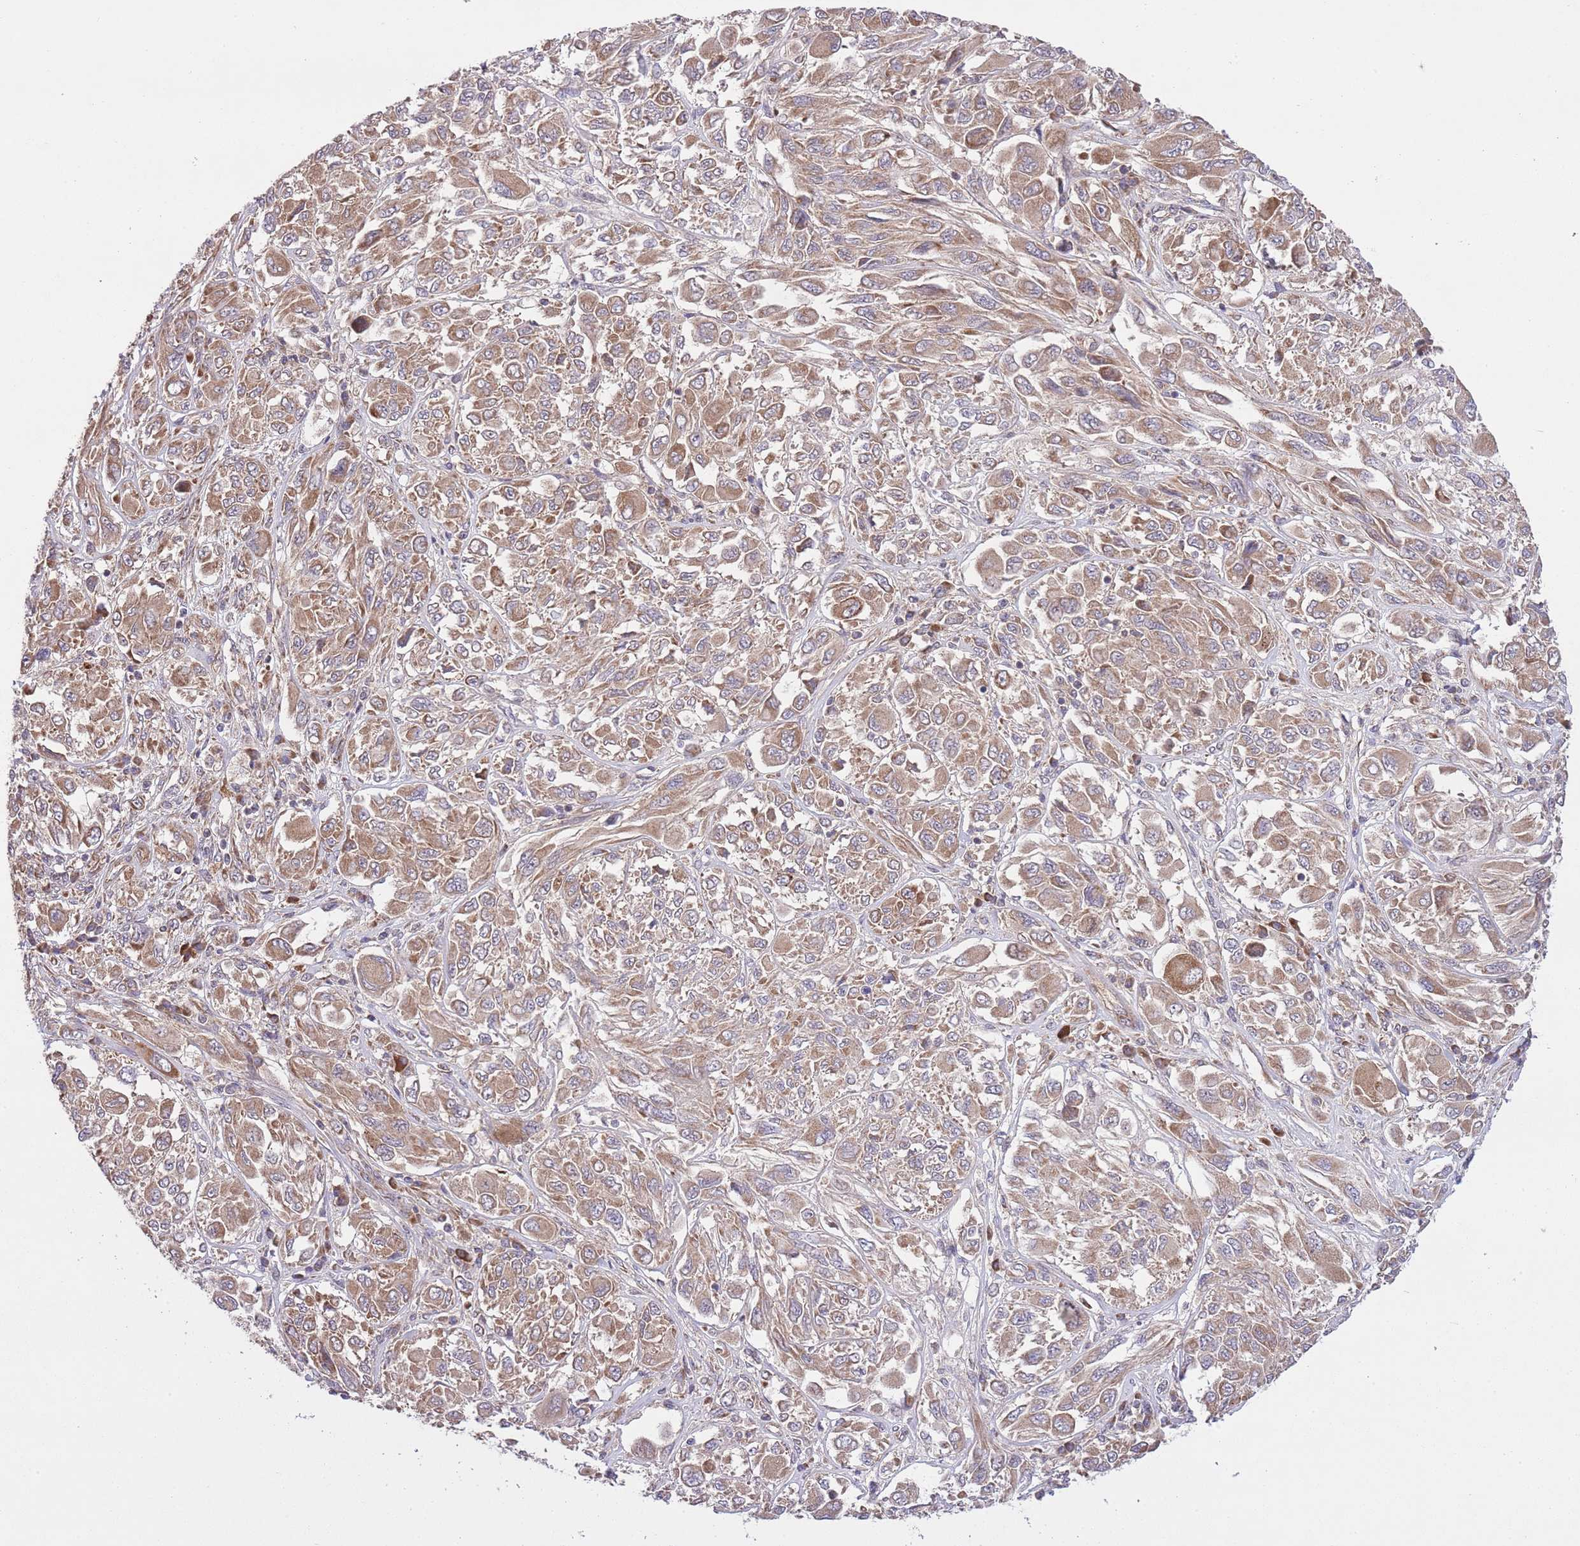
{"staining": {"intensity": "moderate", "quantity": ">75%", "location": "cytoplasmic/membranous"}, "tissue": "melanoma", "cell_type": "Tumor cells", "image_type": "cancer", "snomed": [{"axis": "morphology", "description": "Malignant melanoma, NOS"}, {"axis": "topography", "description": "Skin"}], "caption": "Protein positivity by IHC demonstrates moderate cytoplasmic/membranous expression in approximately >75% of tumor cells in malignant melanoma.", "gene": "MFNG", "patient": {"sex": "female", "age": 91}}